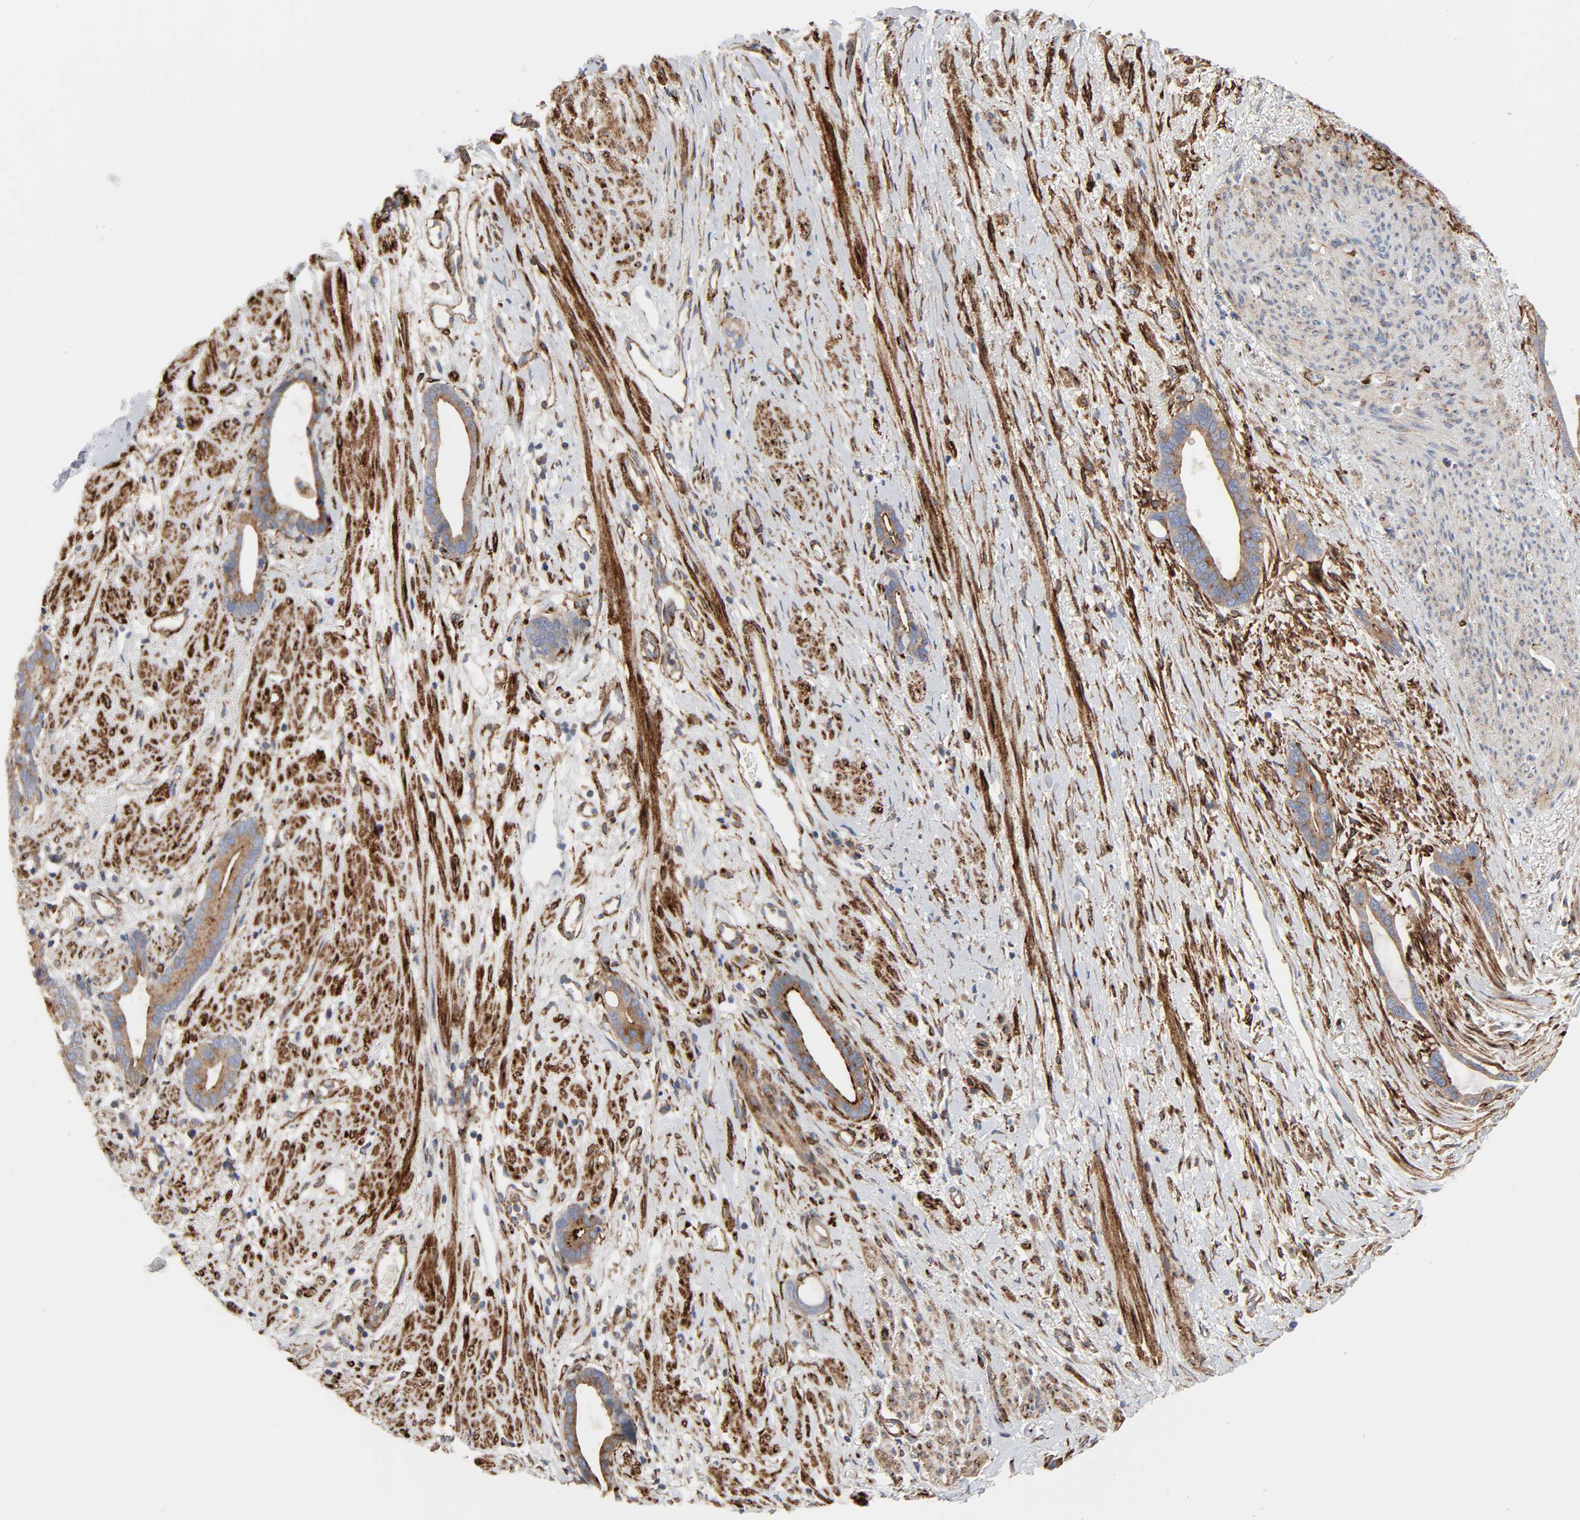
{"staining": {"intensity": "moderate", "quantity": ">75%", "location": "cytoplasmic/membranous"}, "tissue": "stomach cancer", "cell_type": "Tumor cells", "image_type": "cancer", "snomed": [{"axis": "morphology", "description": "Adenocarcinoma, NOS"}, {"axis": "topography", "description": "Stomach"}], "caption": "IHC of stomach adenocarcinoma demonstrates medium levels of moderate cytoplasmic/membranous expression in approximately >75% of tumor cells.", "gene": "ARHGAP1", "patient": {"sex": "female", "age": 75}}